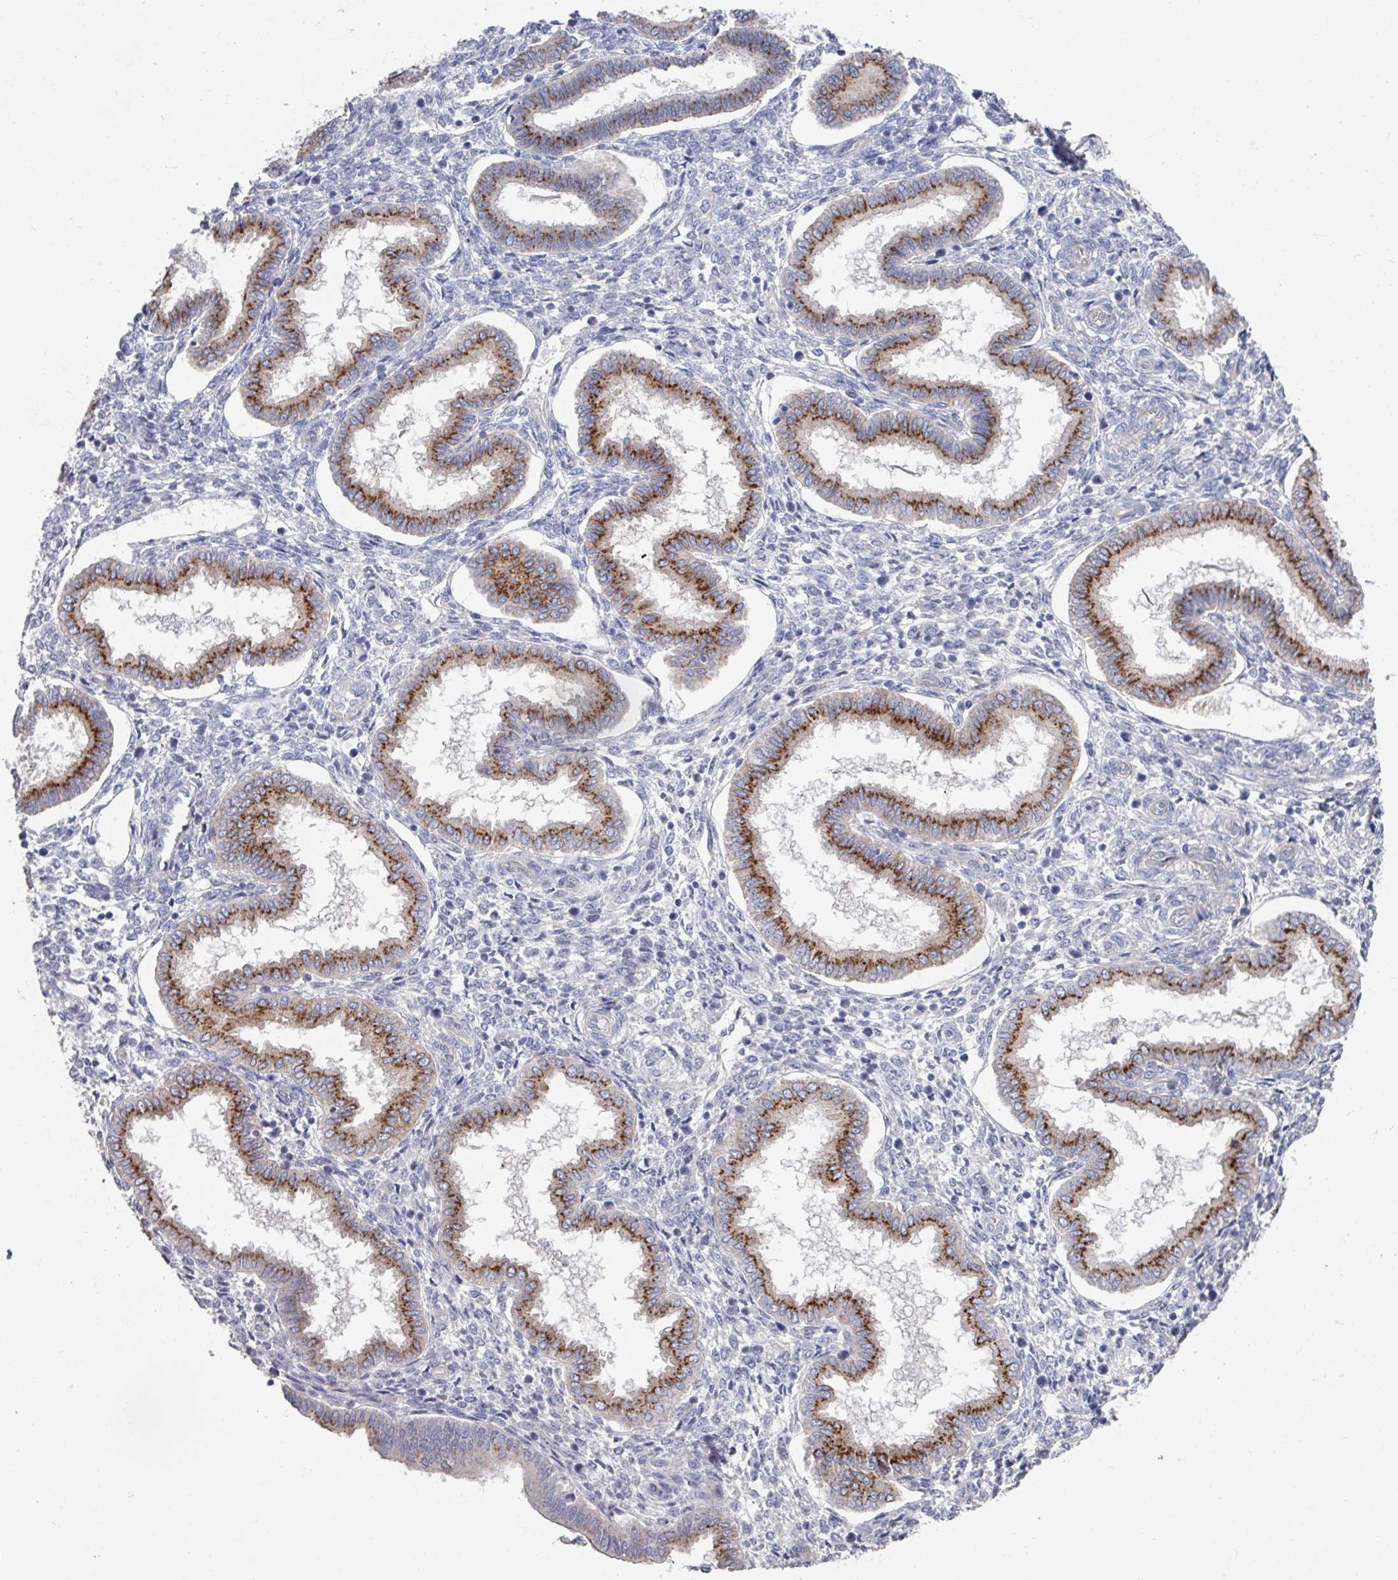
{"staining": {"intensity": "negative", "quantity": "none", "location": "none"}, "tissue": "endometrium", "cell_type": "Cells in endometrial stroma", "image_type": "normal", "snomed": [{"axis": "morphology", "description": "Normal tissue, NOS"}, {"axis": "topography", "description": "Endometrium"}], "caption": "IHC of unremarkable endometrium exhibits no staining in cells in endometrial stroma.", "gene": "EFL1", "patient": {"sex": "female", "age": 24}}